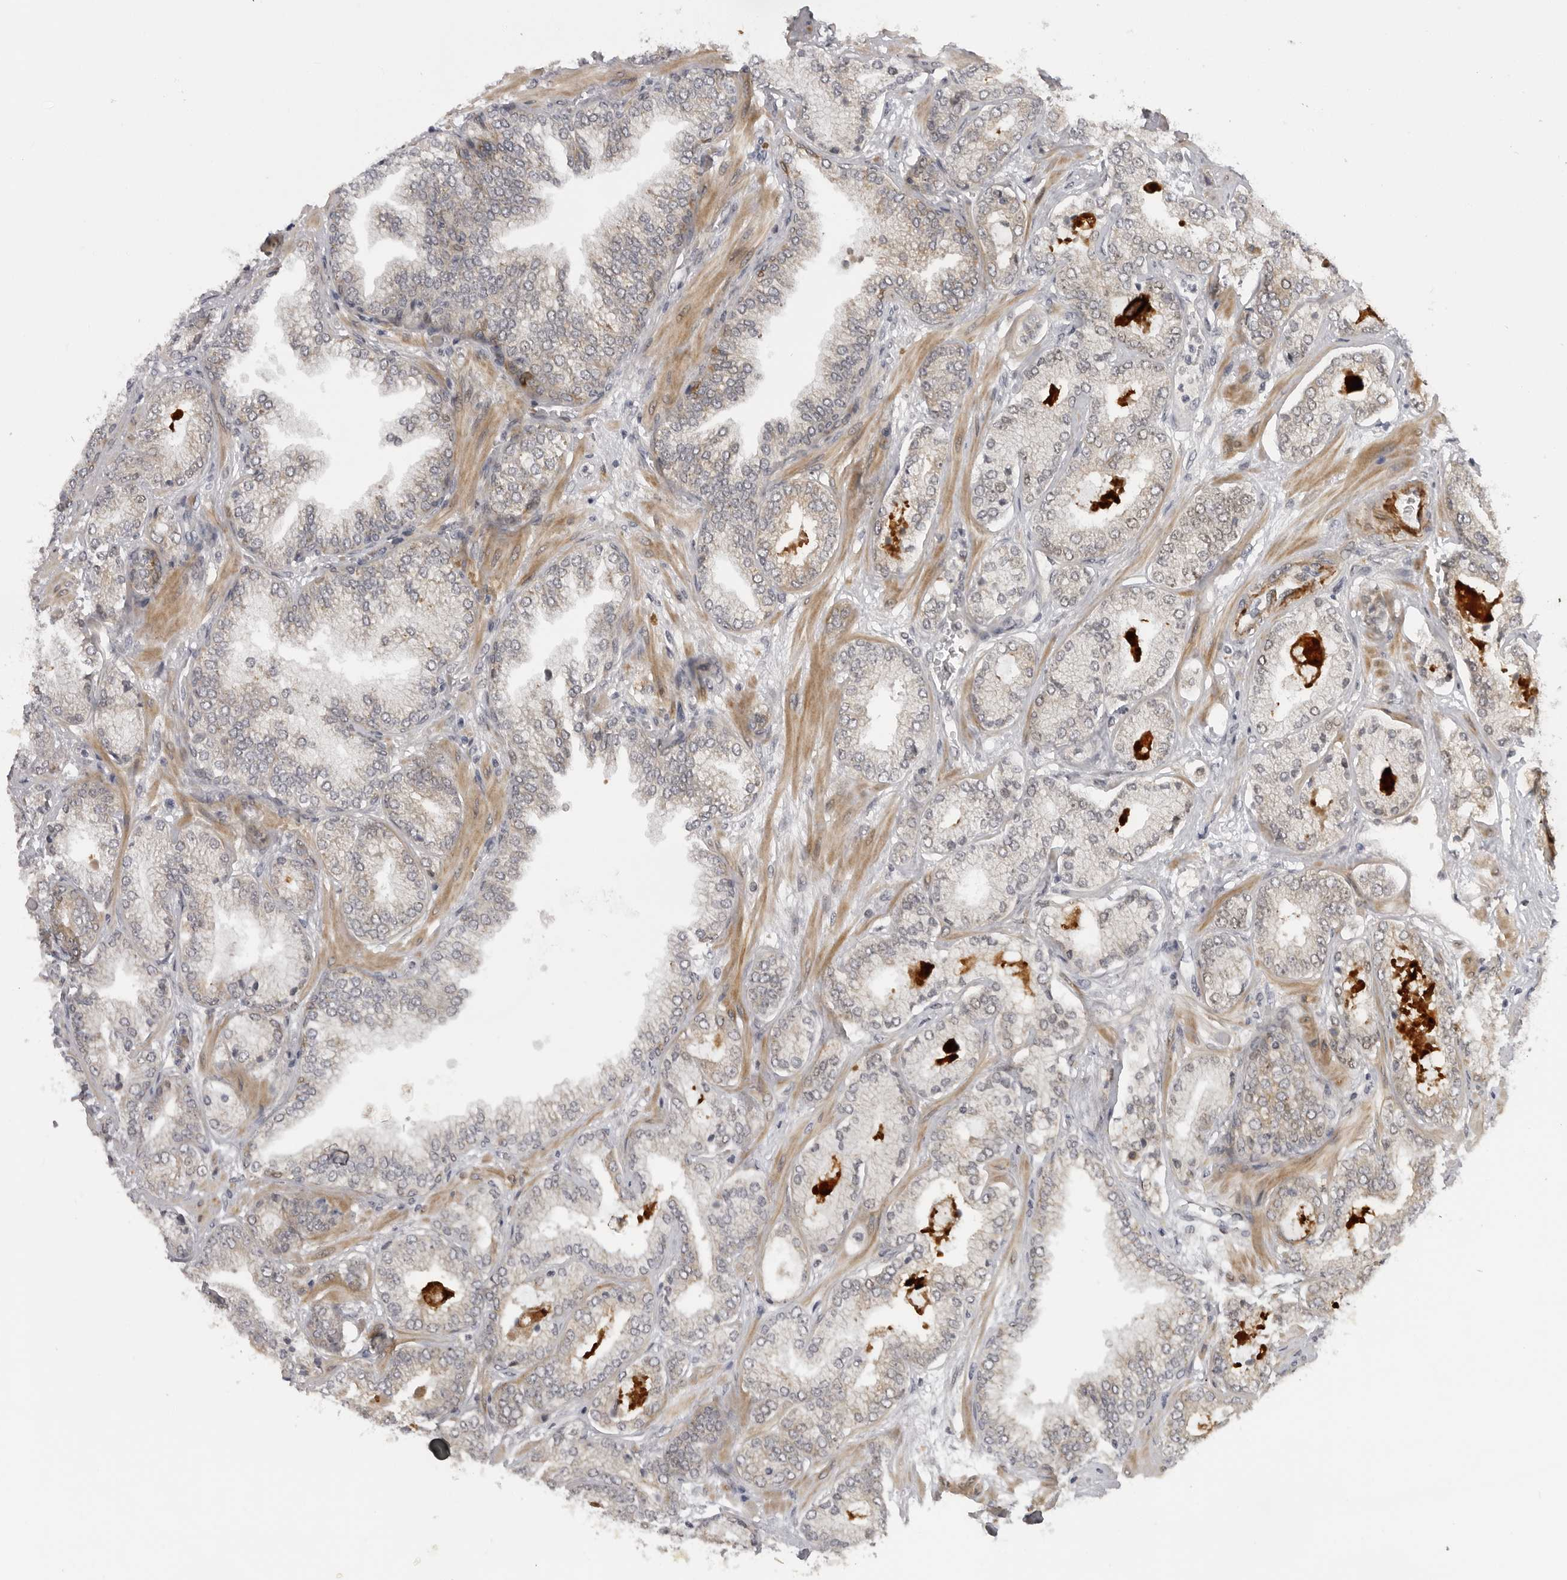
{"staining": {"intensity": "weak", "quantity": "25%-75%", "location": "nuclear"}, "tissue": "prostate cancer", "cell_type": "Tumor cells", "image_type": "cancer", "snomed": [{"axis": "morphology", "description": "Adenocarcinoma, High grade"}, {"axis": "topography", "description": "Prostate"}], "caption": "Protein staining demonstrates weak nuclear staining in about 25%-75% of tumor cells in prostate high-grade adenocarcinoma.", "gene": "ALPK2", "patient": {"sex": "male", "age": 58}}